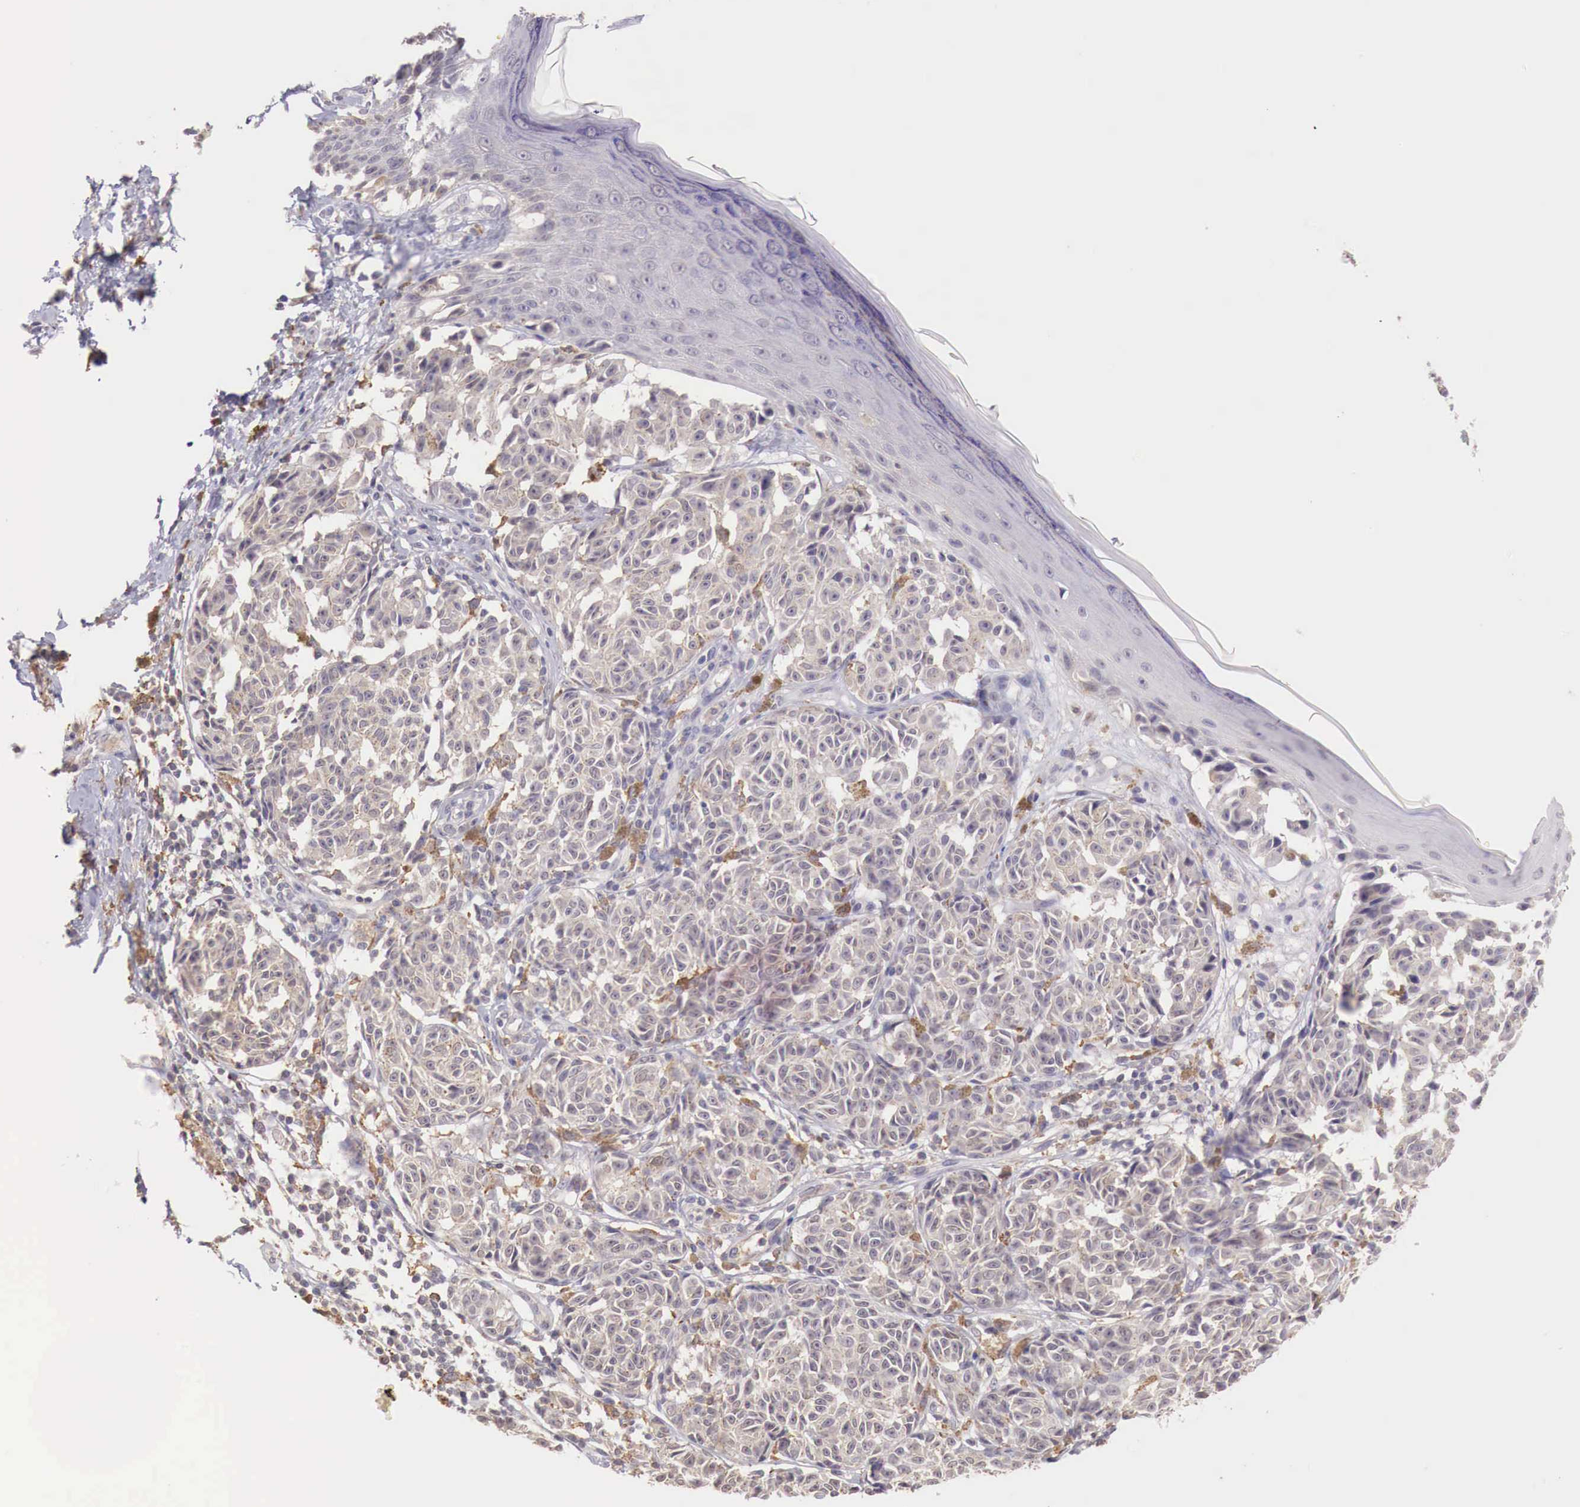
{"staining": {"intensity": "weak", "quantity": "25%-75%", "location": "cytoplasmic/membranous"}, "tissue": "melanoma", "cell_type": "Tumor cells", "image_type": "cancer", "snomed": [{"axis": "morphology", "description": "Malignant melanoma, NOS"}, {"axis": "topography", "description": "Skin"}], "caption": "Immunohistochemistry (DAB) staining of melanoma displays weak cytoplasmic/membranous protein staining in about 25%-75% of tumor cells.", "gene": "CHRDL1", "patient": {"sex": "male", "age": 49}}